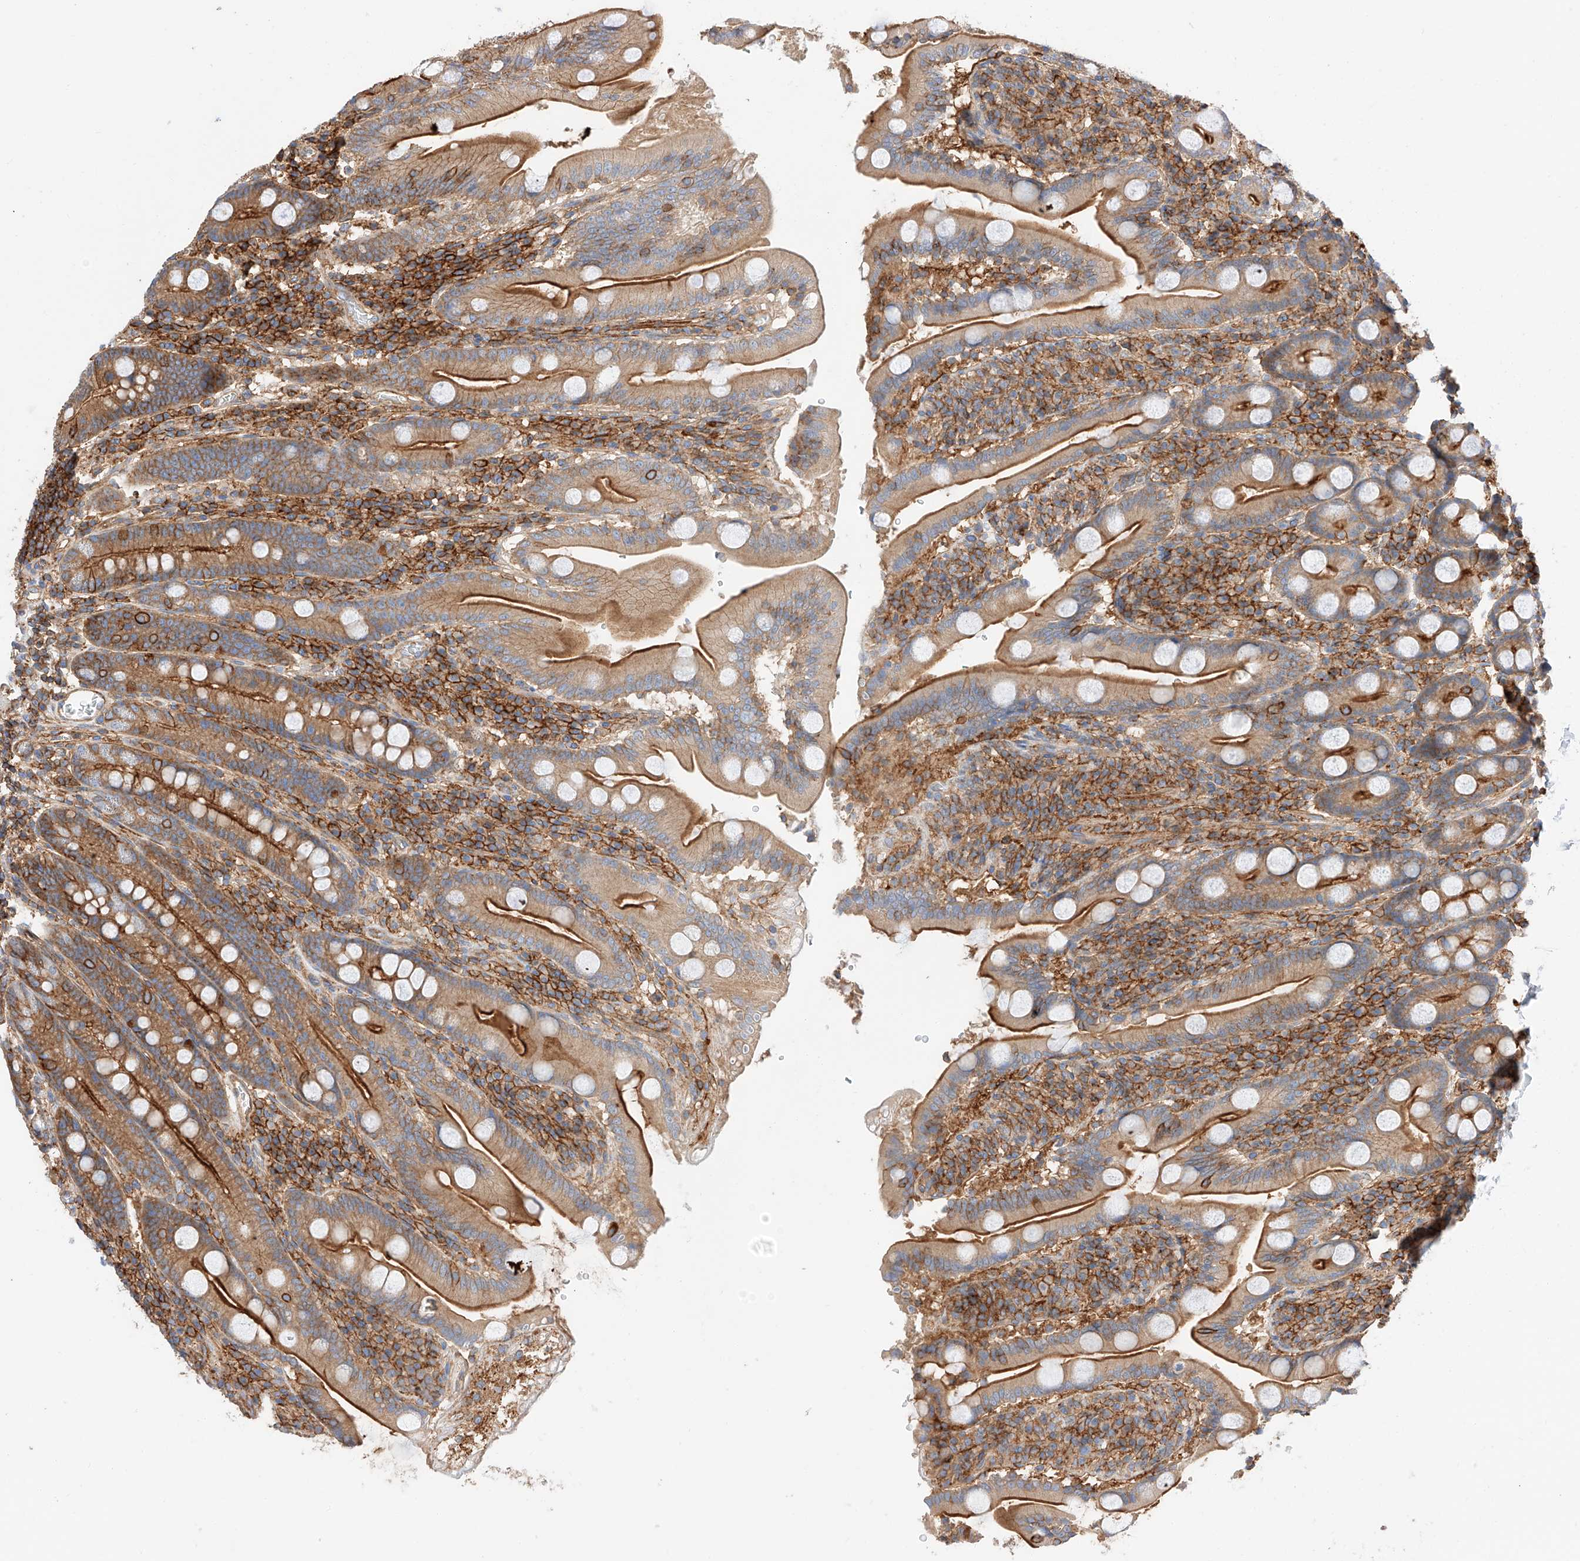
{"staining": {"intensity": "strong", "quantity": ">75%", "location": "cytoplasmic/membranous"}, "tissue": "duodenum", "cell_type": "Glandular cells", "image_type": "normal", "snomed": [{"axis": "morphology", "description": "Normal tissue, NOS"}, {"axis": "topography", "description": "Duodenum"}], "caption": "Protein staining shows strong cytoplasmic/membranous expression in about >75% of glandular cells in unremarkable duodenum. (DAB (3,3'-diaminobenzidine) IHC, brown staining for protein, blue staining for nuclei).", "gene": "ENSG00000259132", "patient": {"sex": "male", "age": 35}}